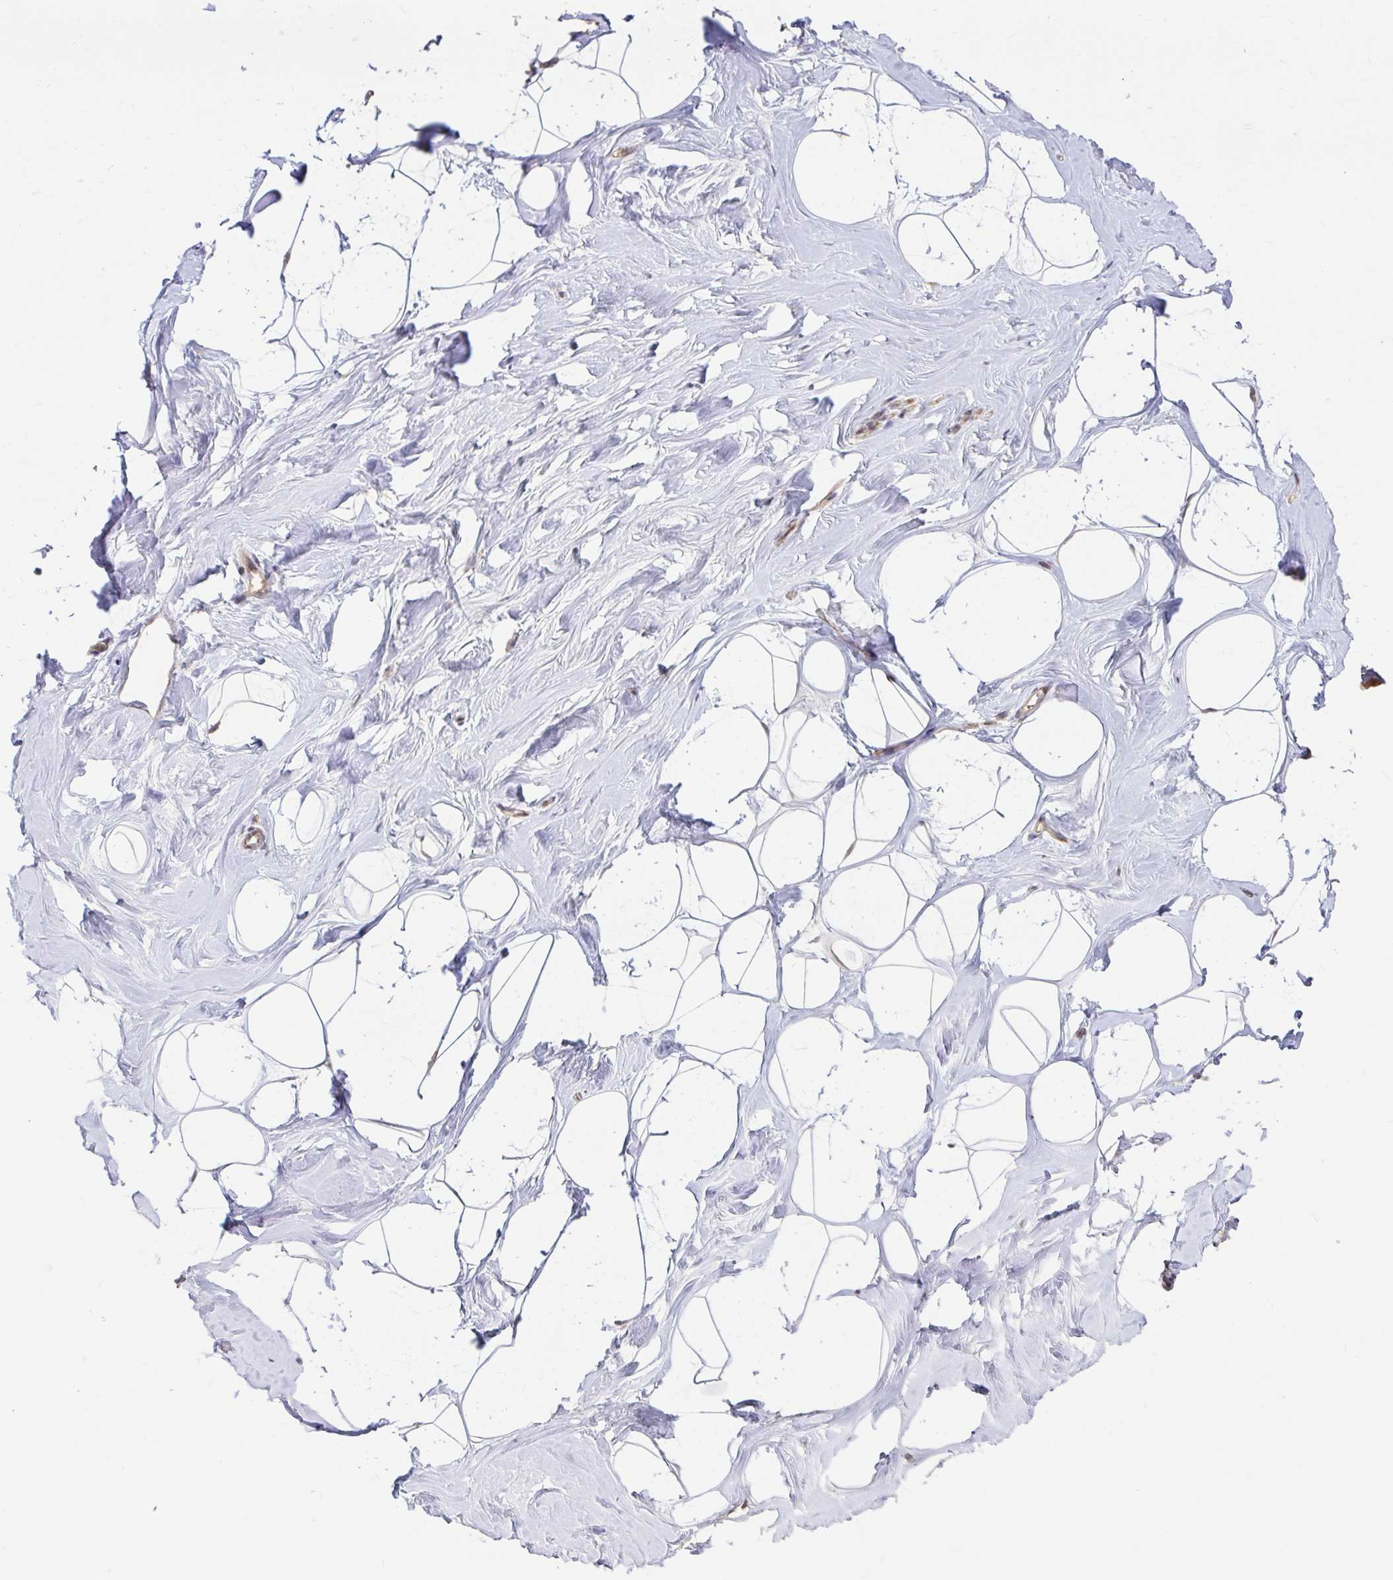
{"staining": {"intensity": "negative", "quantity": "none", "location": "none"}, "tissue": "breast", "cell_type": "Adipocytes", "image_type": "normal", "snomed": [{"axis": "morphology", "description": "Normal tissue, NOS"}, {"axis": "topography", "description": "Breast"}], "caption": "Immunohistochemical staining of benign human breast exhibits no significant staining in adipocytes.", "gene": "STYXL1", "patient": {"sex": "female", "age": 32}}